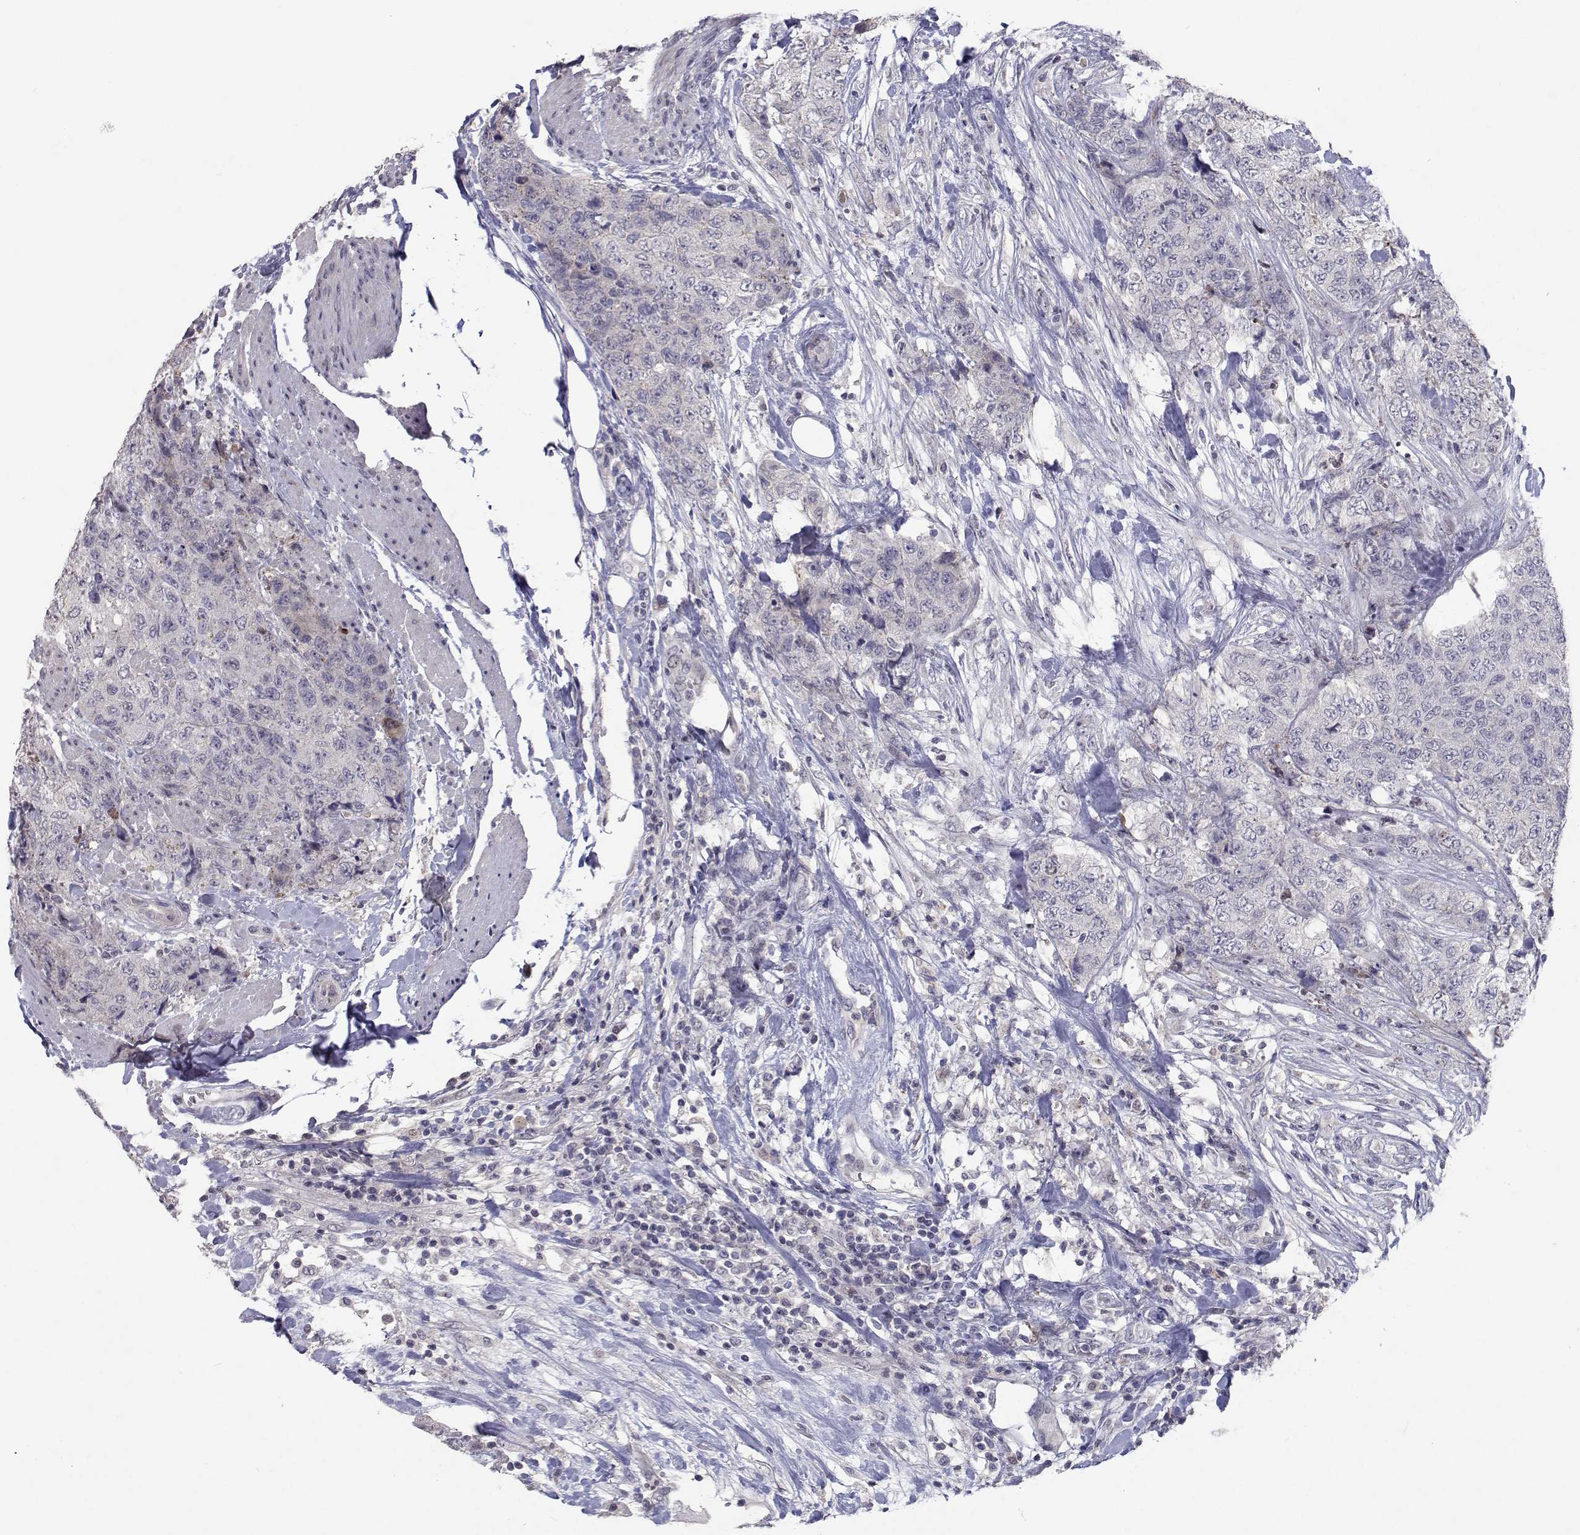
{"staining": {"intensity": "negative", "quantity": "none", "location": "none"}, "tissue": "urothelial cancer", "cell_type": "Tumor cells", "image_type": "cancer", "snomed": [{"axis": "morphology", "description": "Urothelial carcinoma, High grade"}, {"axis": "topography", "description": "Urinary bladder"}], "caption": "Photomicrograph shows no significant protein expression in tumor cells of urothelial cancer.", "gene": "RBPJL", "patient": {"sex": "female", "age": 78}}